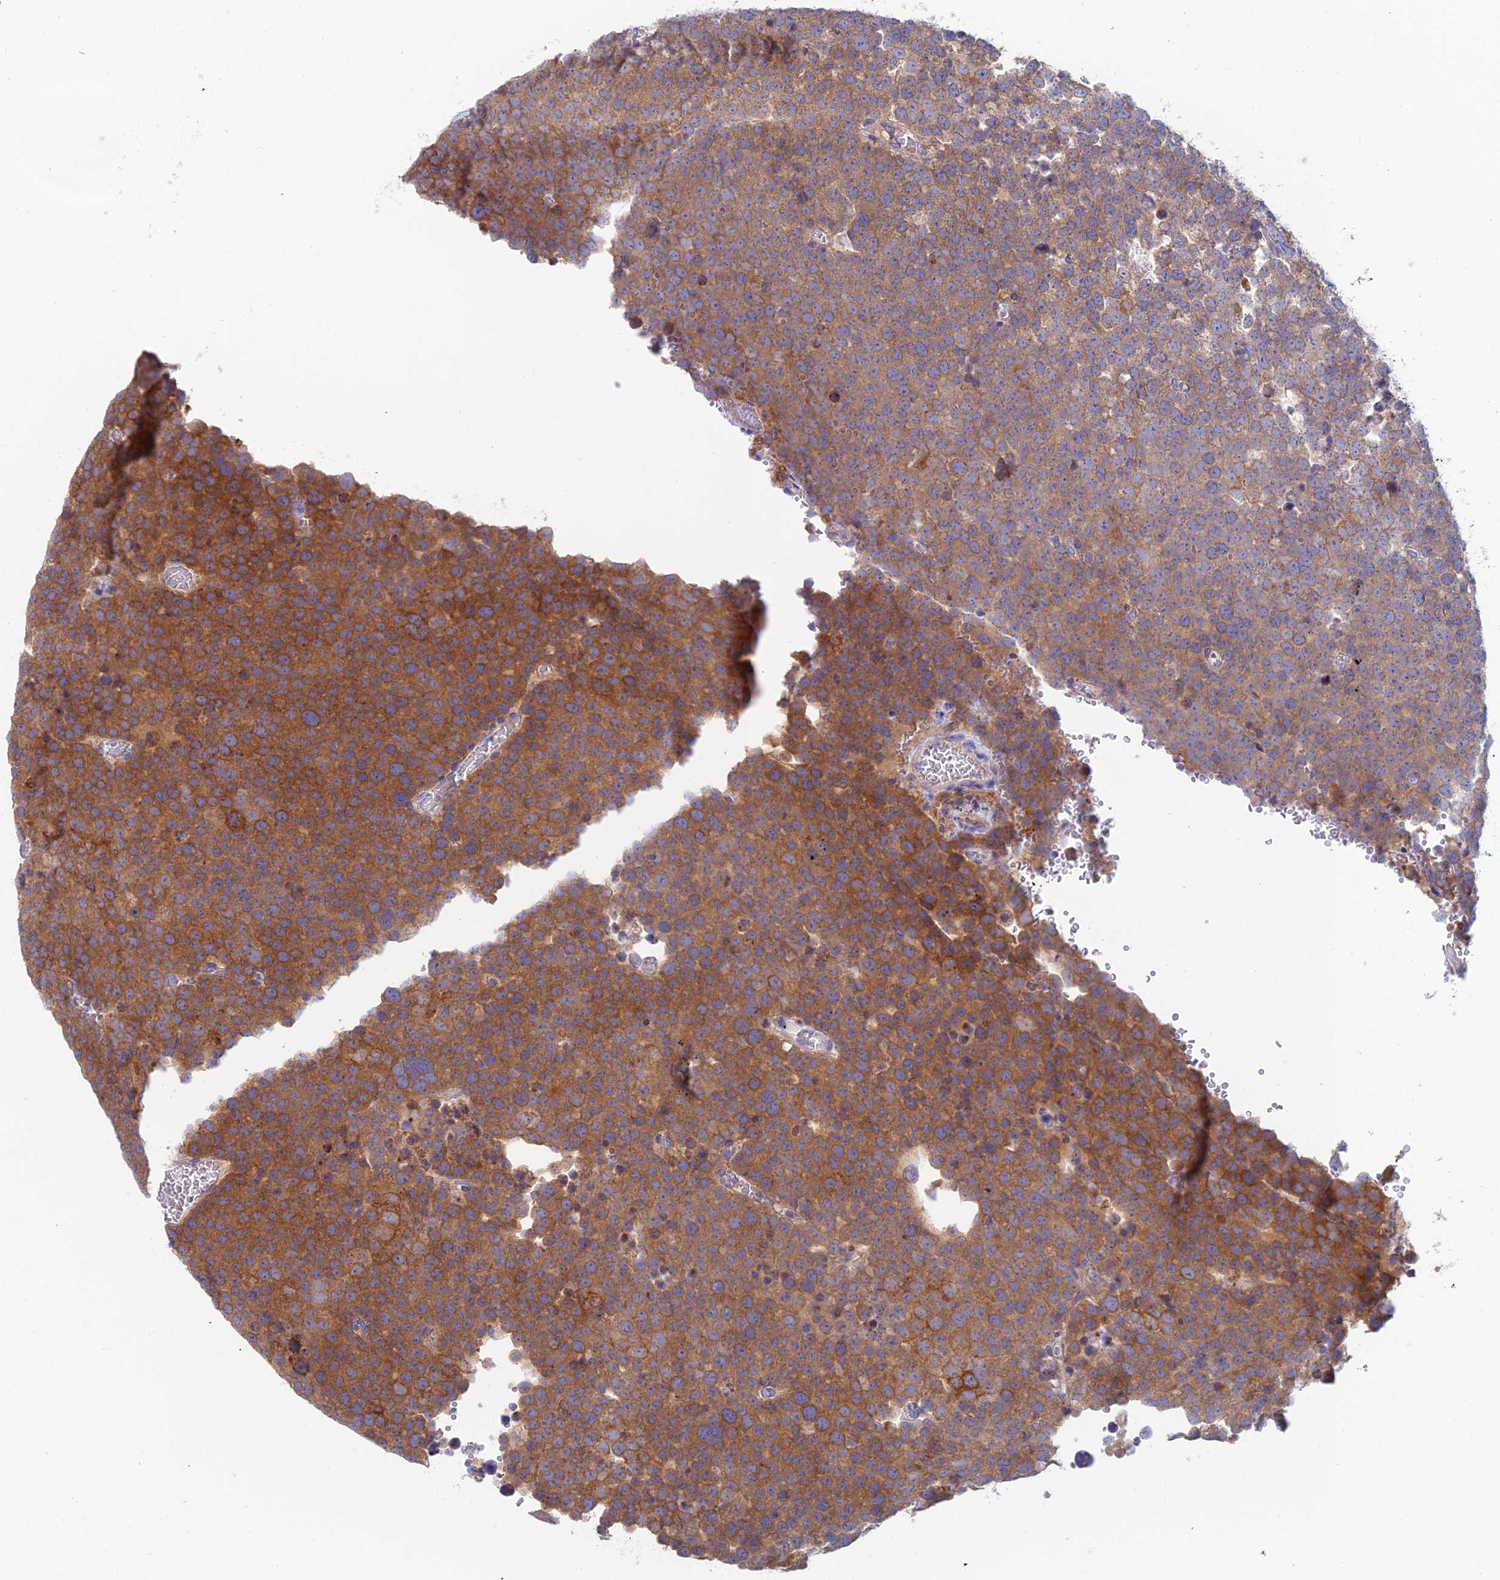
{"staining": {"intensity": "moderate", "quantity": ">75%", "location": "cytoplasmic/membranous"}, "tissue": "testis cancer", "cell_type": "Tumor cells", "image_type": "cancer", "snomed": [{"axis": "morphology", "description": "Seminoma, NOS"}, {"axis": "topography", "description": "Testis"}], "caption": "This photomicrograph demonstrates immunohistochemistry (IHC) staining of human testis cancer, with medium moderate cytoplasmic/membranous staining in approximately >75% of tumor cells.", "gene": "IFTAP", "patient": {"sex": "male", "age": 71}}